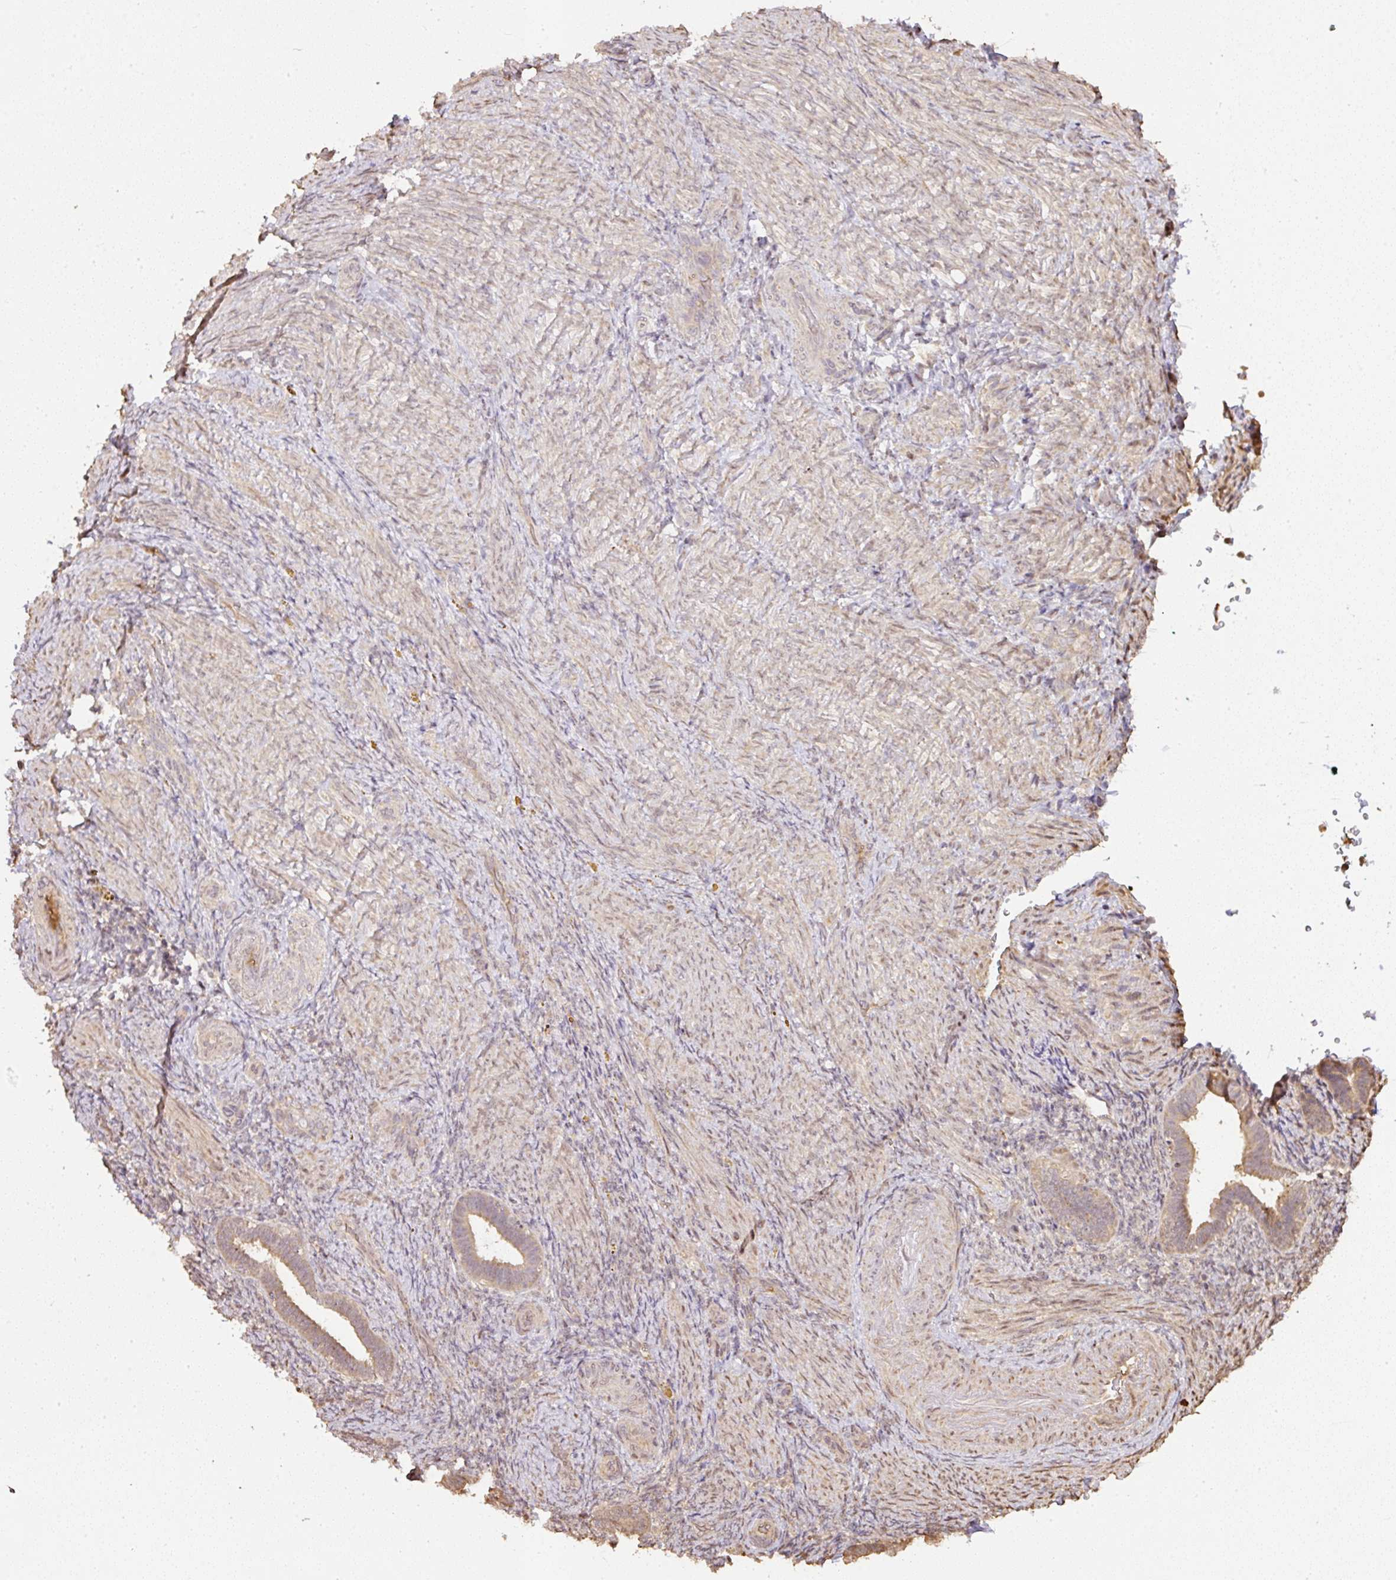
{"staining": {"intensity": "weak", "quantity": "25%-75%", "location": "cytoplasmic/membranous"}, "tissue": "endometrium", "cell_type": "Cells in endometrial stroma", "image_type": "normal", "snomed": [{"axis": "morphology", "description": "Normal tissue, NOS"}, {"axis": "topography", "description": "Endometrium"}], "caption": "Normal endometrium was stained to show a protein in brown. There is low levels of weak cytoplasmic/membranous staining in about 25%-75% of cells in endometrial stroma. Nuclei are stained in blue.", "gene": "TMEM170B", "patient": {"sex": "female", "age": 34}}